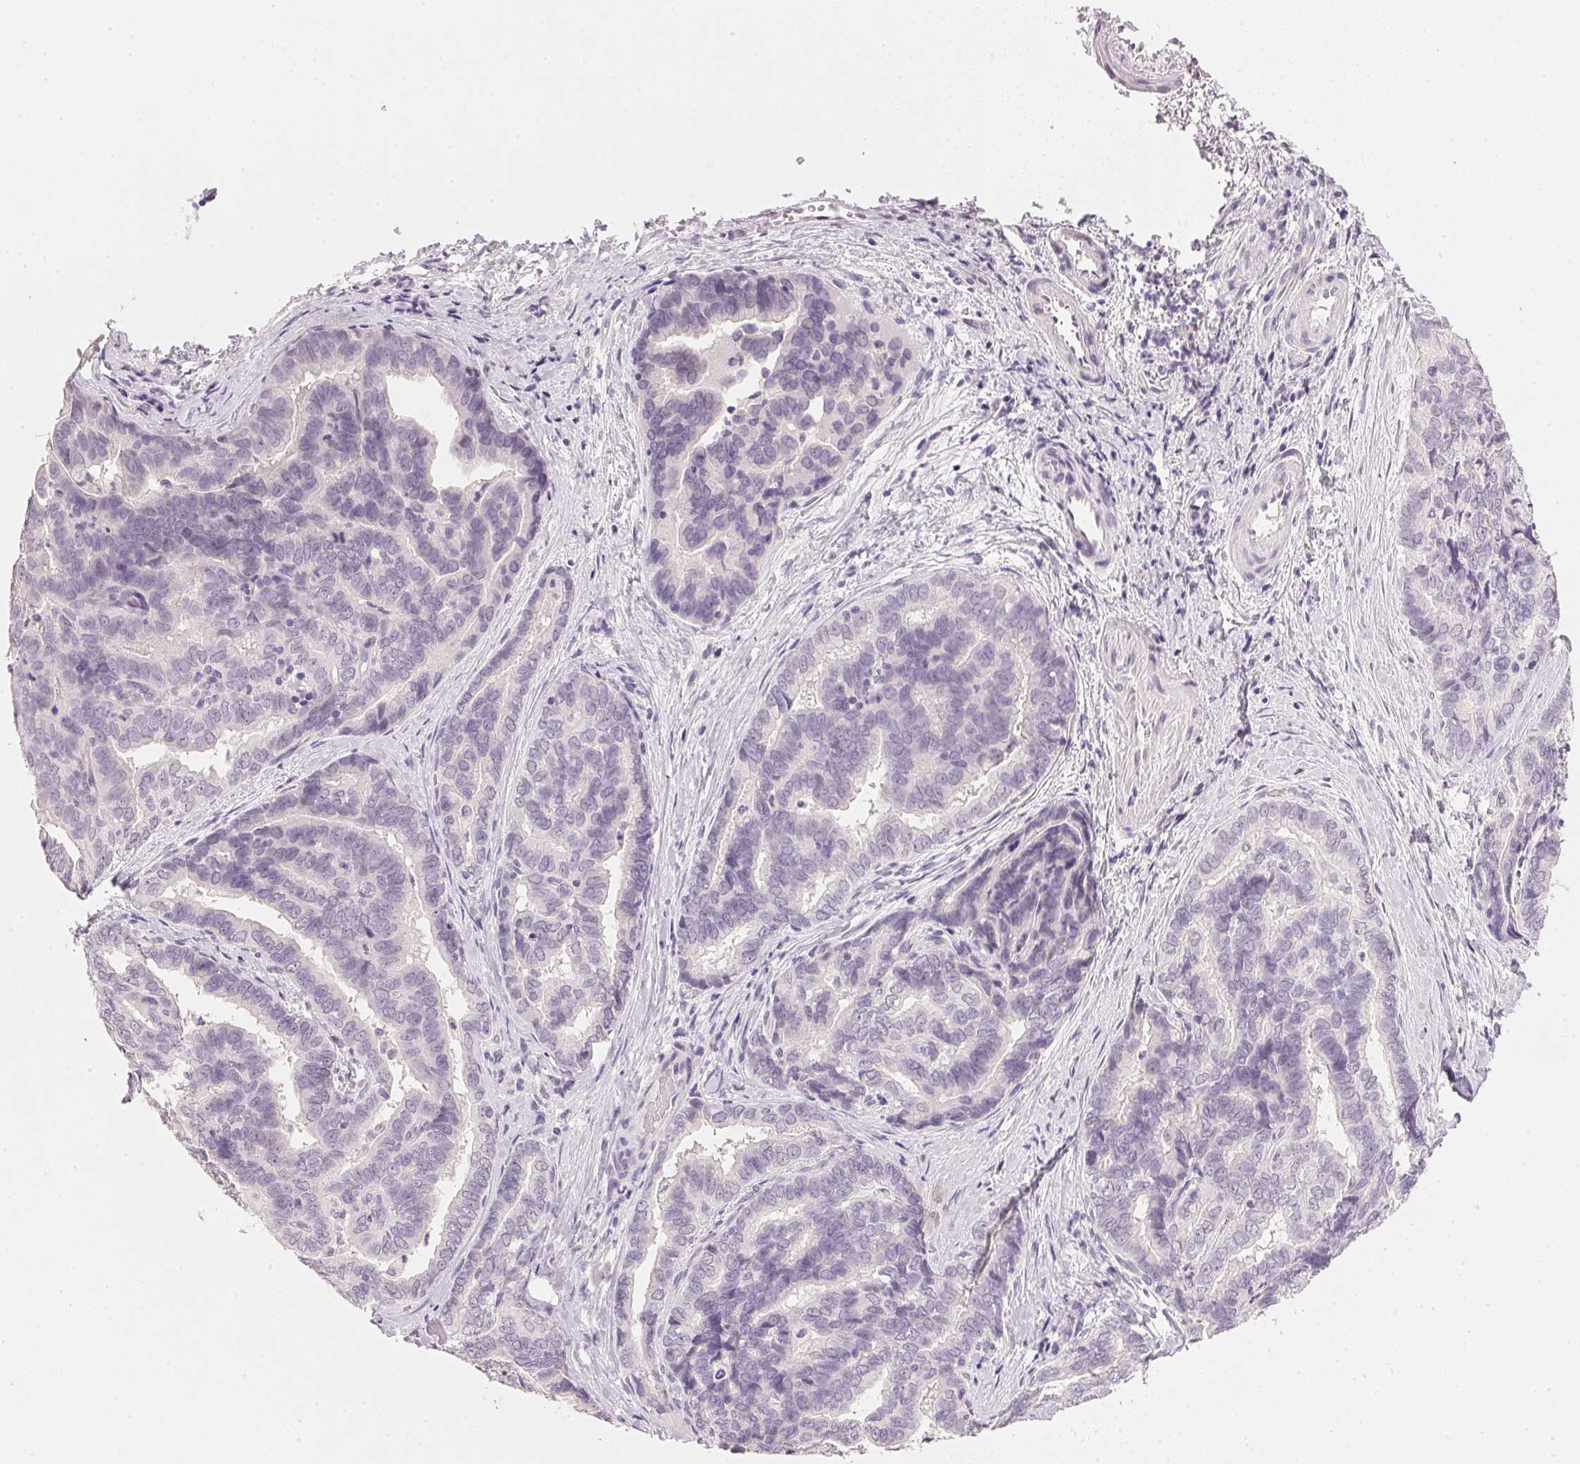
{"staining": {"intensity": "negative", "quantity": "none", "location": "none"}, "tissue": "liver cancer", "cell_type": "Tumor cells", "image_type": "cancer", "snomed": [{"axis": "morphology", "description": "Cholangiocarcinoma"}, {"axis": "topography", "description": "Liver"}], "caption": "This is an immunohistochemistry (IHC) image of cholangiocarcinoma (liver). There is no staining in tumor cells.", "gene": "IGFBP1", "patient": {"sex": "female", "age": 64}}